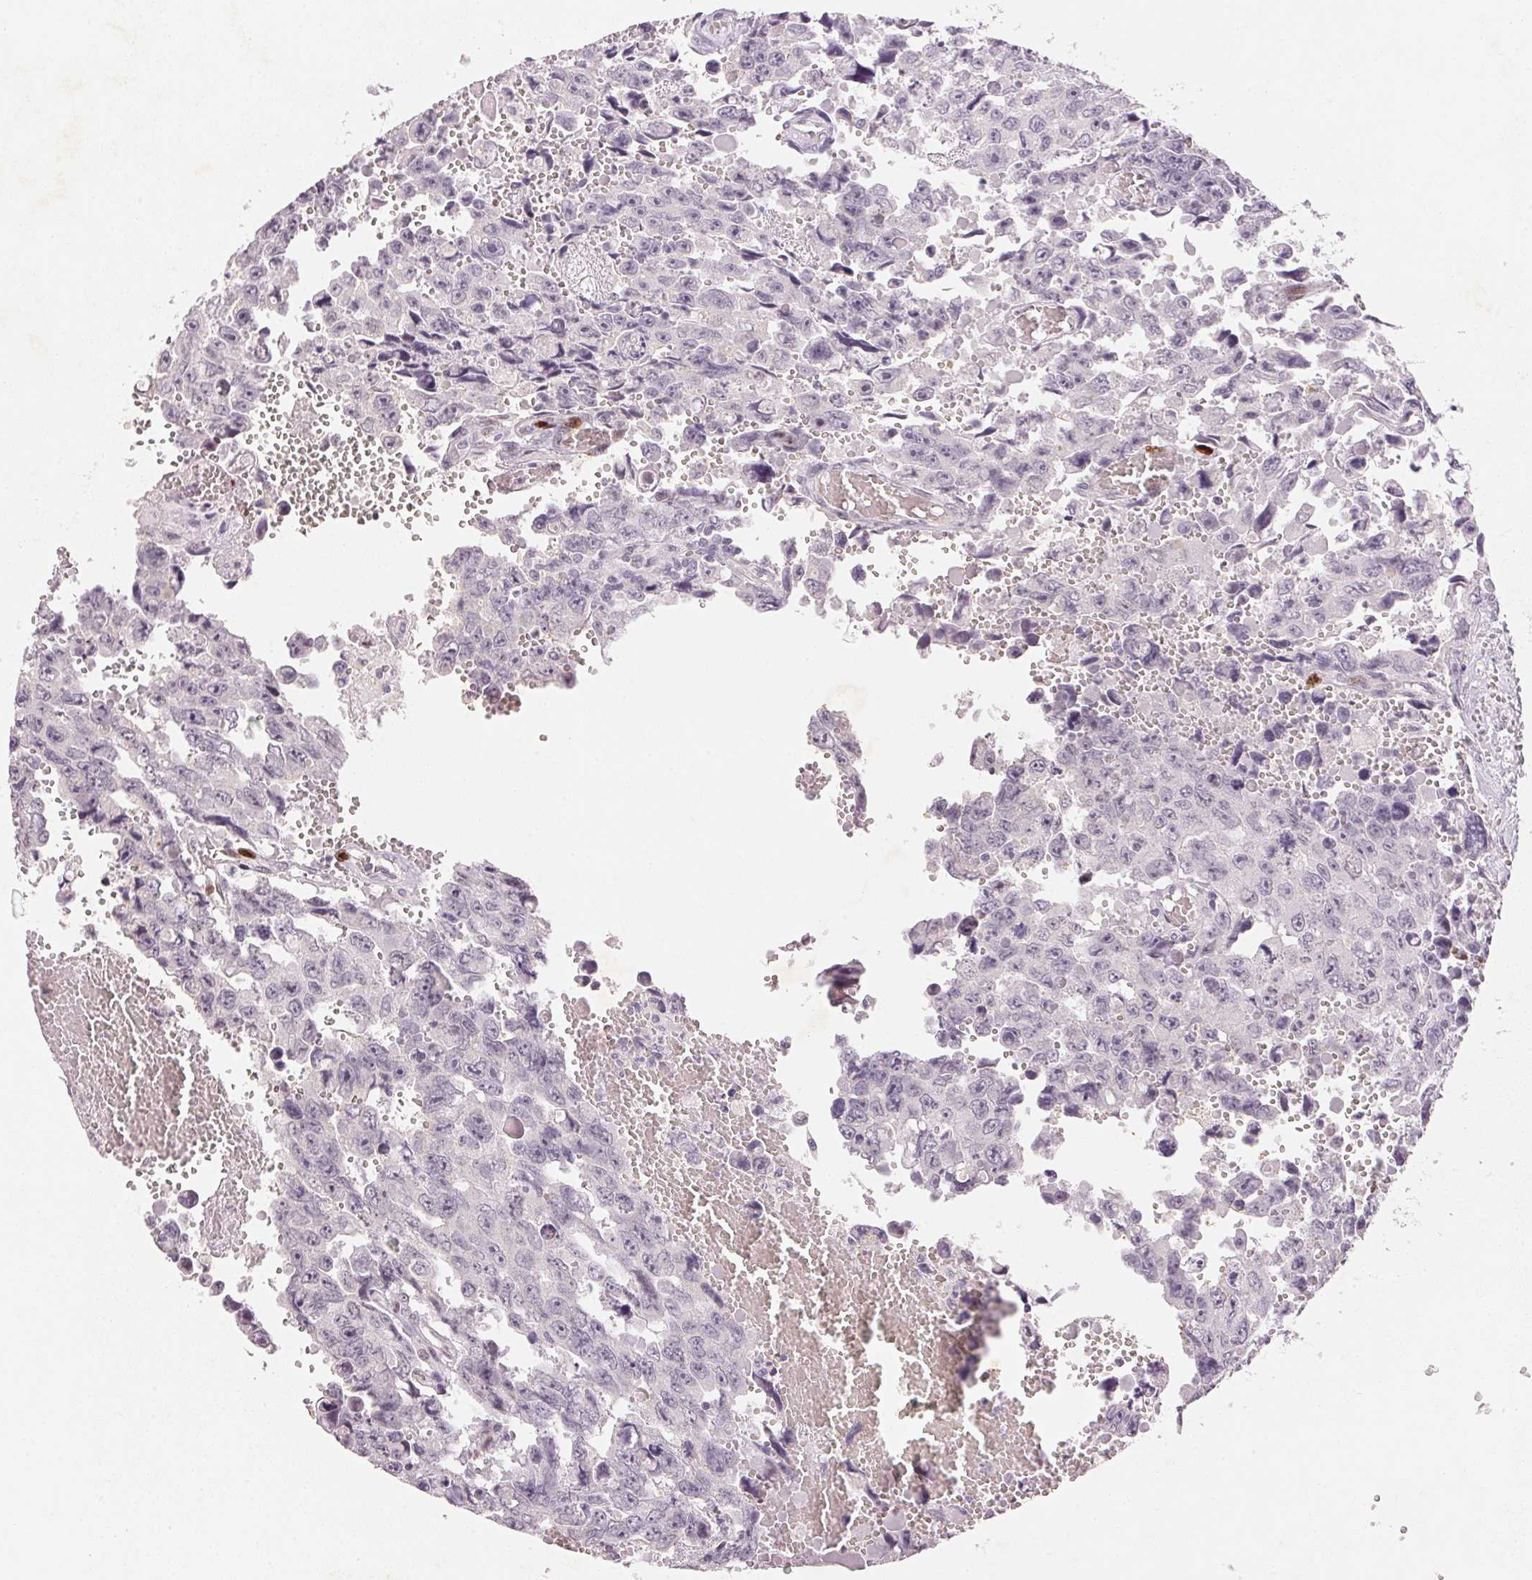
{"staining": {"intensity": "negative", "quantity": "none", "location": "none"}, "tissue": "testis cancer", "cell_type": "Tumor cells", "image_type": "cancer", "snomed": [{"axis": "morphology", "description": "Seminoma, NOS"}, {"axis": "topography", "description": "Testis"}], "caption": "Testis seminoma stained for a protein using immunohistochemistry exhibits no staining tumor cells.", "gene": "SMTN", "patient": {"sex": "male", "age": 26}}